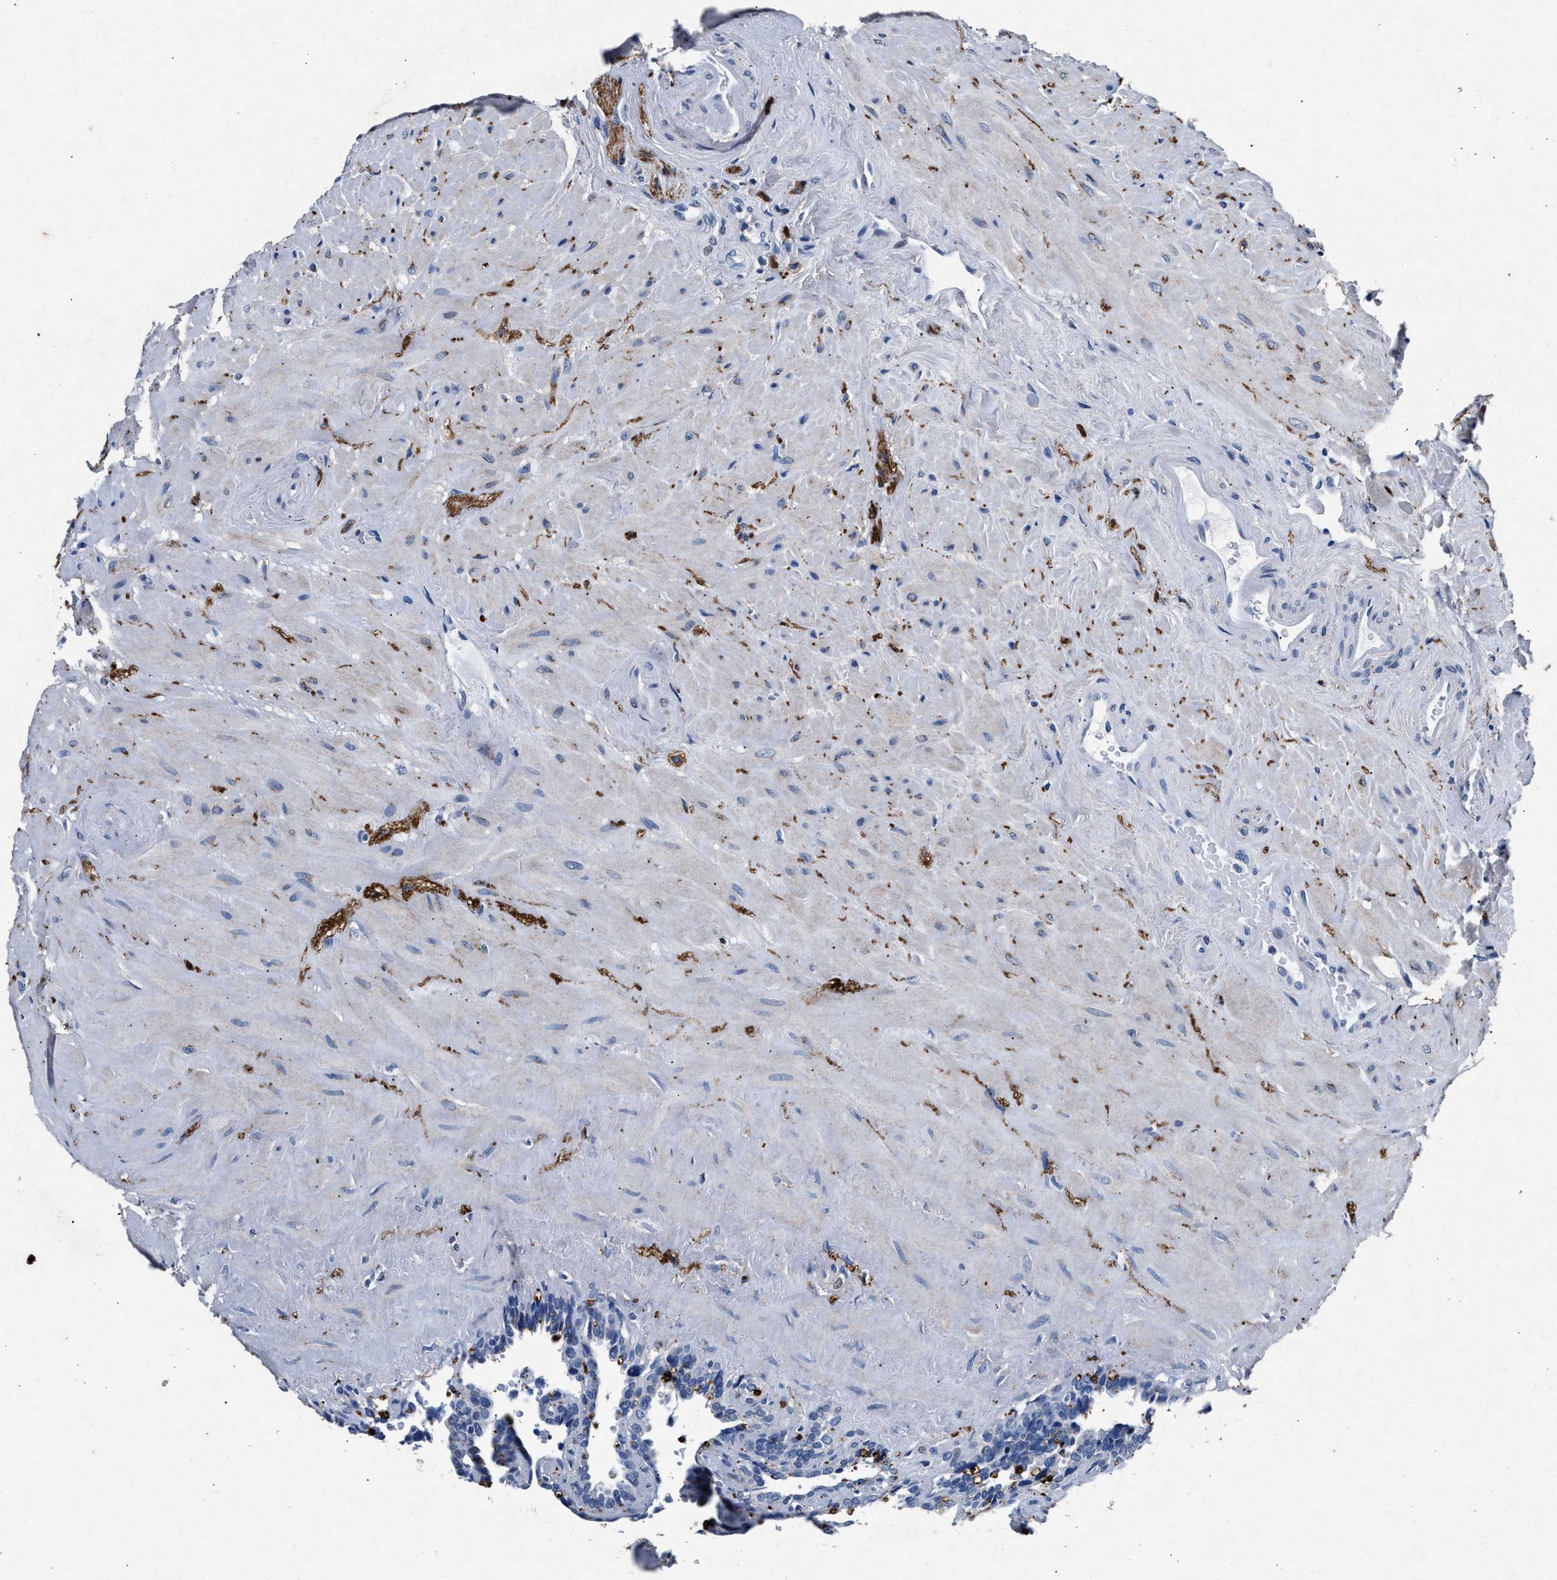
{"staining": {"intensity": "strong", "quantity": "25%-75%", "location": "cytoplasmic/membranous"}, "tissue": "seminal vesicle", "cell_type": "Glandular cells", "image_type": "normal", "snomed": [{"axis": "morphology", "description": "Normal tissue, NOS"}, {"axis": "topography", "description": "Seminal veicle"}], "caption": "Protein expression analysis of unremarkable human seminal vesicle reveals strong cytoplasmic/membranous positivity in about 25%-75% of glandular cells.", "gene": "MAP6", "patient": {"sex": "male", "age": 68}}